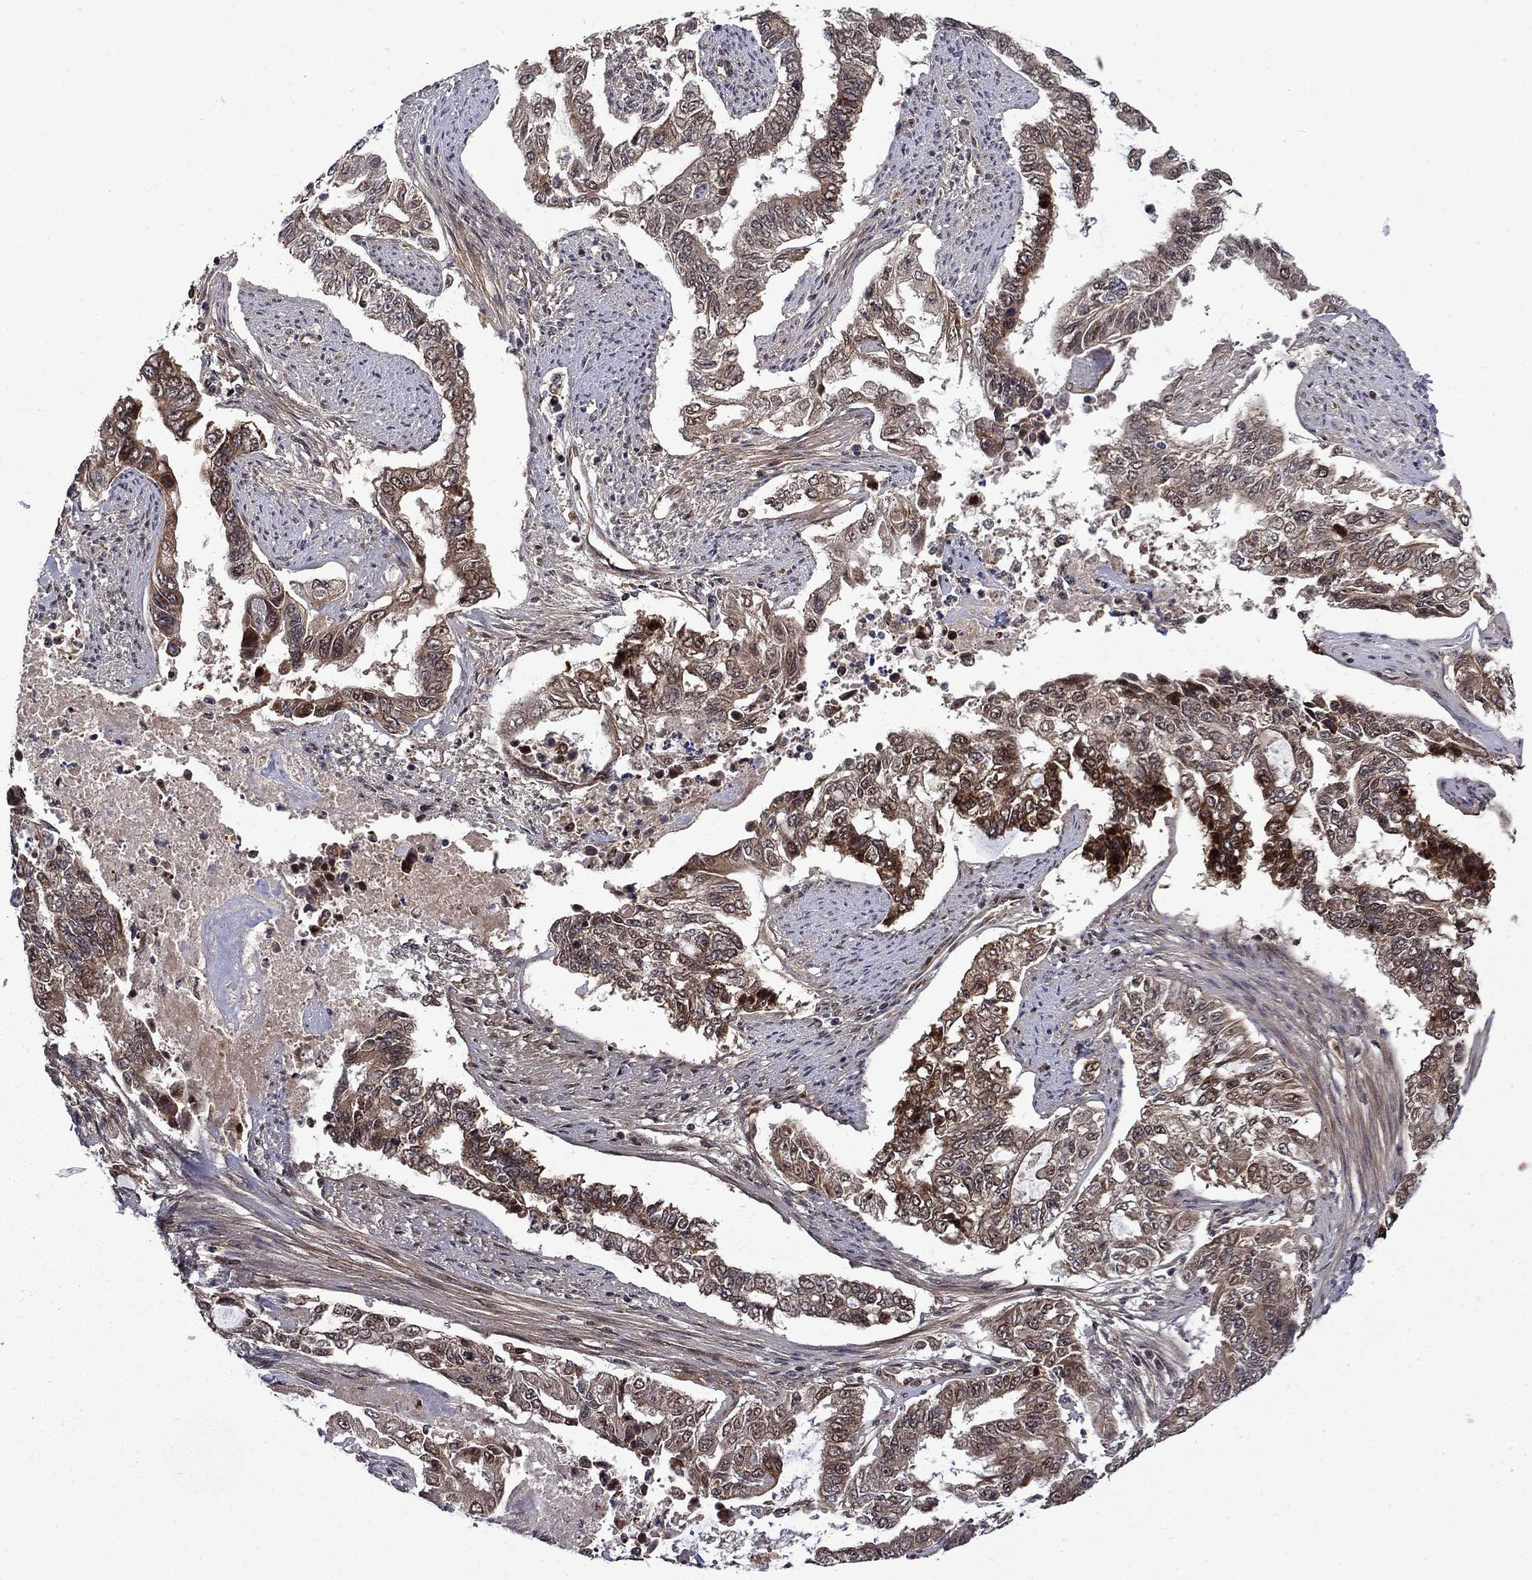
{"staining": {"intensity": "strong", "quantity": "<25%", "location": "cytoplasmic/membranous"}, "tissue": "endometrial cancer", "cell_type": "Tumor cells", "image_type": "cancer", "snomed": [{"axis": "morphology", "description": "Adenocarcinoma, NOS"}, {"axis": "topography", "description": "Uterus"}], "caption": "High-power microscopy captured an immunohistochemistry (IHC) micrograph of endometrial cancer, revealing strong cytoplasmic/membranous expression in approximately <25% of tumor cells.", "gene": "KPNA3", "patient": {"sex": "female", "age": 59}}